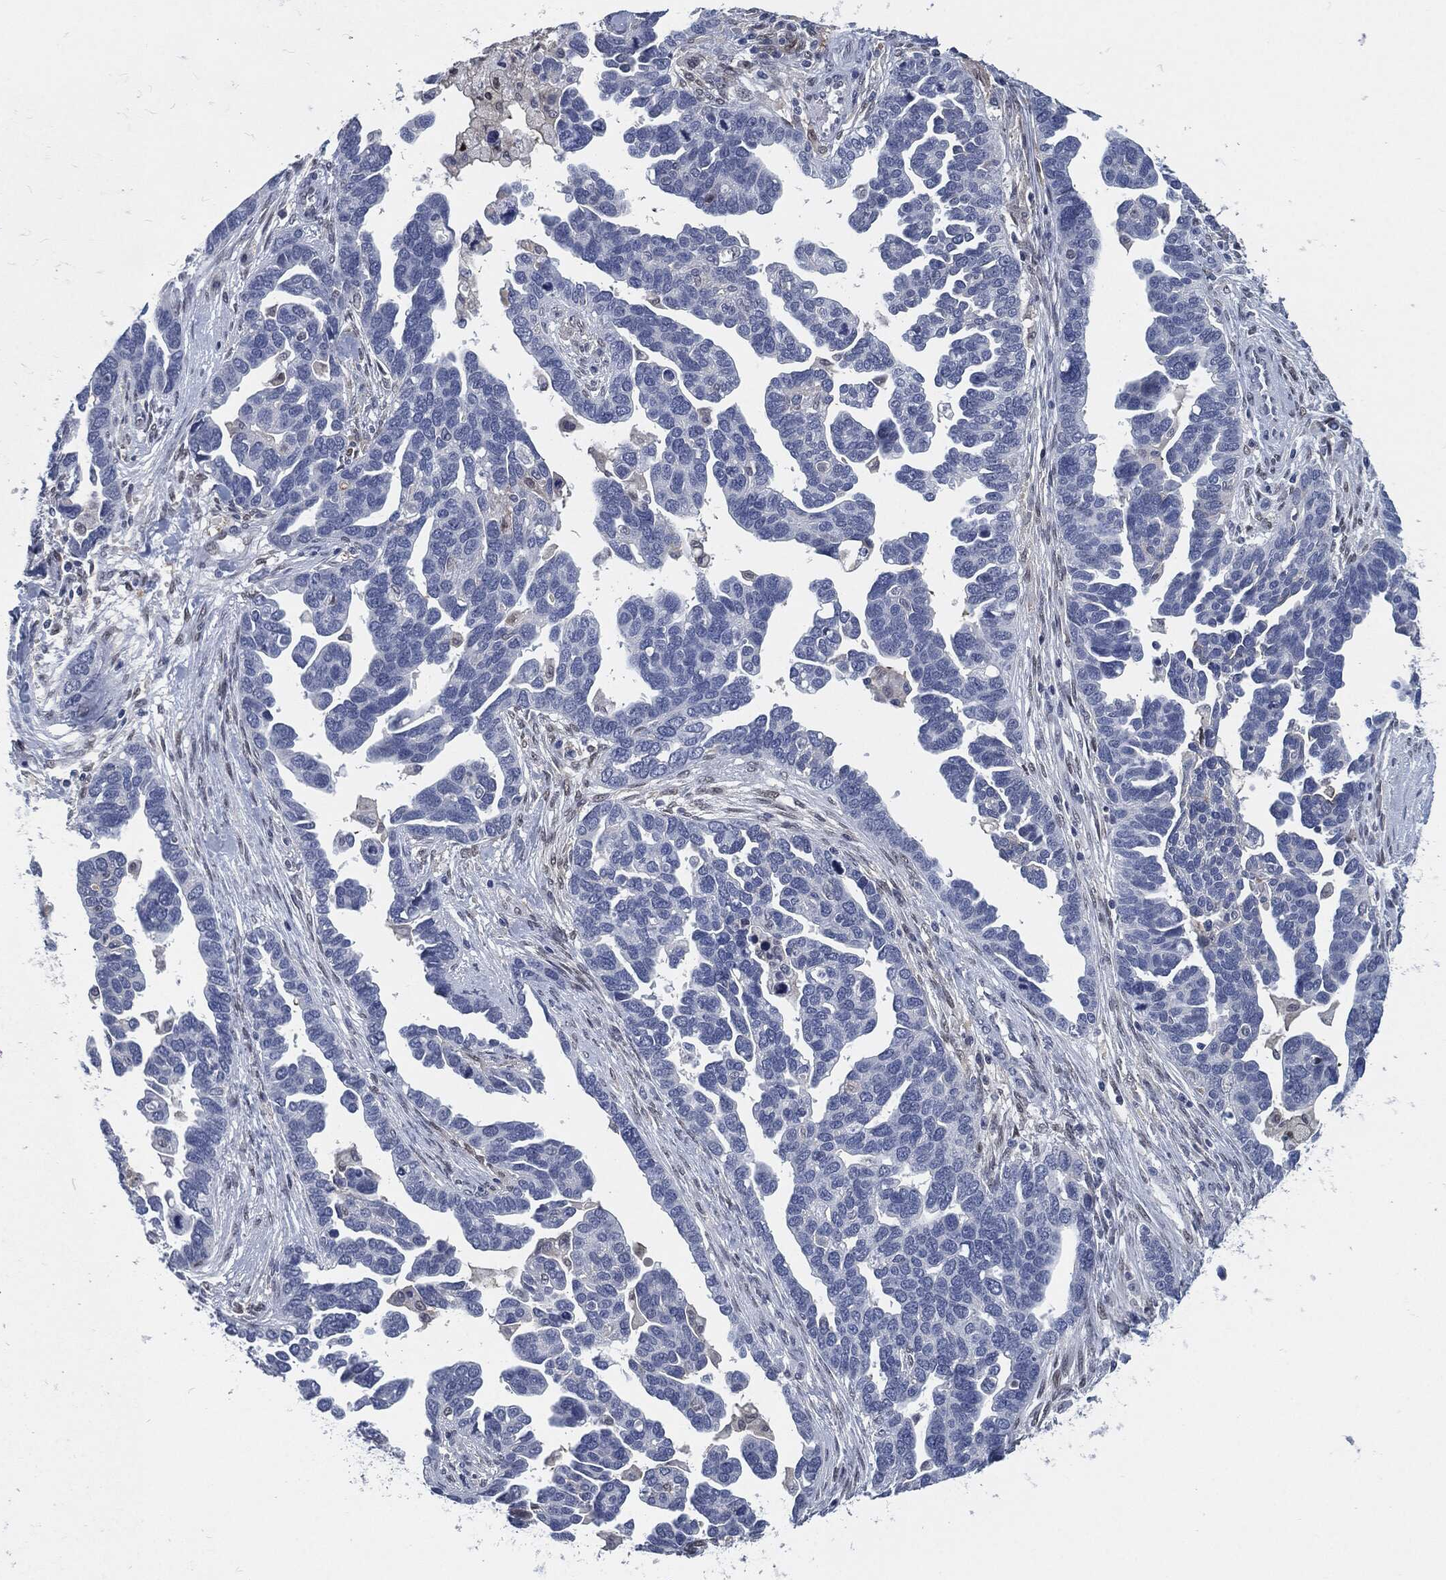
{"staining": {"intensity": "negative", "quantity": "none", "location": "none"}, "tissue": "ovarian cancer", "cell_type": "Tumor cells", "image_type": "cancer", "snomed": [{"axis": "morphology", "description": "Cystadenocarcinoma, serous, NOS"}, {"axis": "topography", "description": "Ovary"}], "caption": "Immunohistochemistry (IHC) photomicrograph of human ovarian cancer (serous cystadenocarcinoma) stained for a protein (brown), which shows no expression in tumor cells.", "gene": "PROM1", "patient": {"sex": "female", "age": 54}}